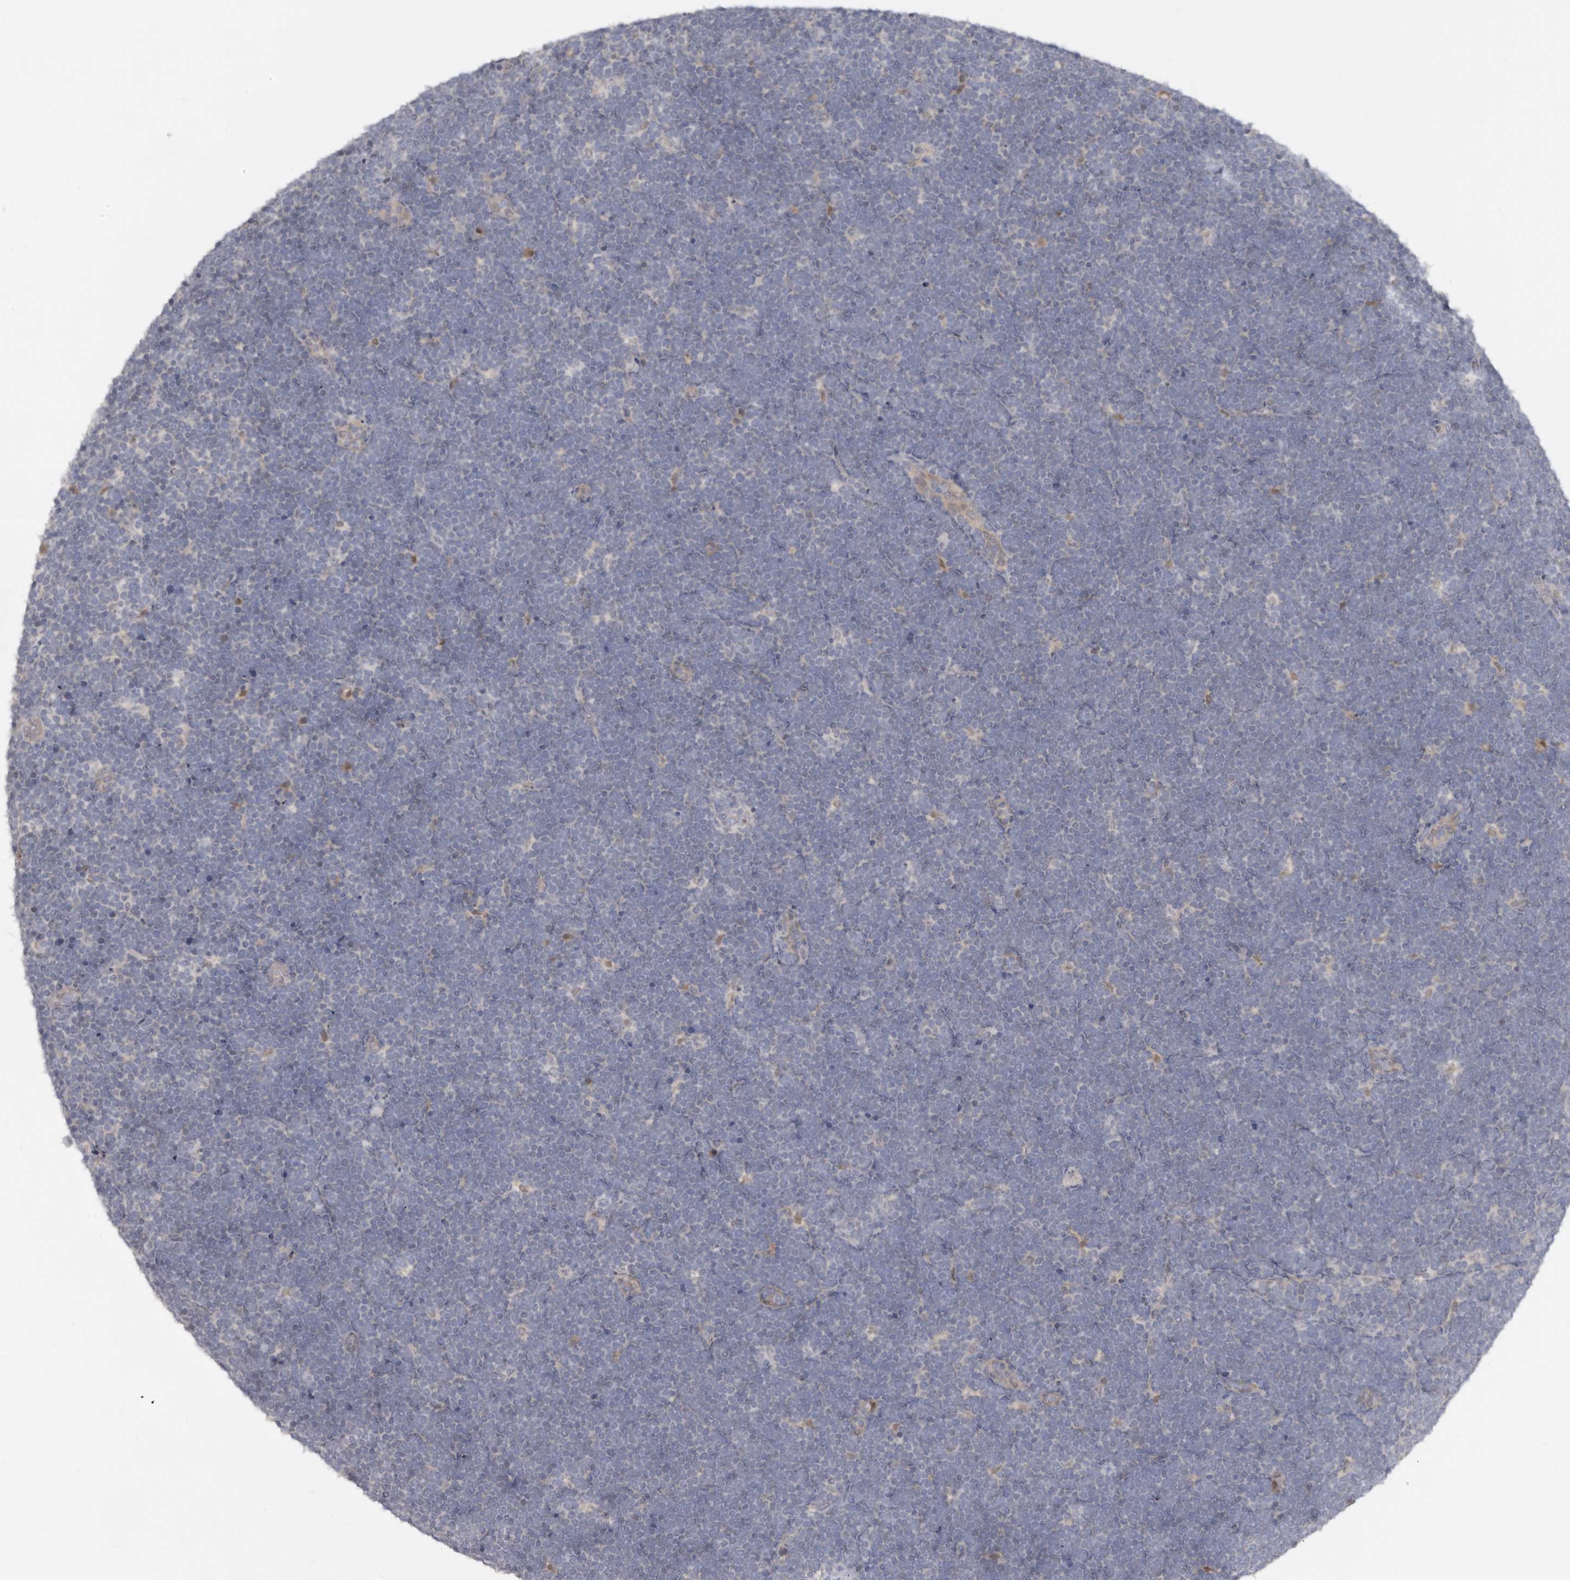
{"staining": {"intensity": "negative", "quantity": "none", "location": "none"}, "tissue": "lymphoma", "cell_type": "Tumor cells", "image_type": "cancer", "snomed": [{"axis": "morphology", "description": "Malignant lymphoma, non-Hodgkin's type, High grade"}, {"axis": "topography", "description": "Lymph node"}], "caption": "The photomicrograph demonstrates no staining of tumor cells in lymphoma.", "gene": "RBKS", "patient": {"sex": "male", "age": 13}}